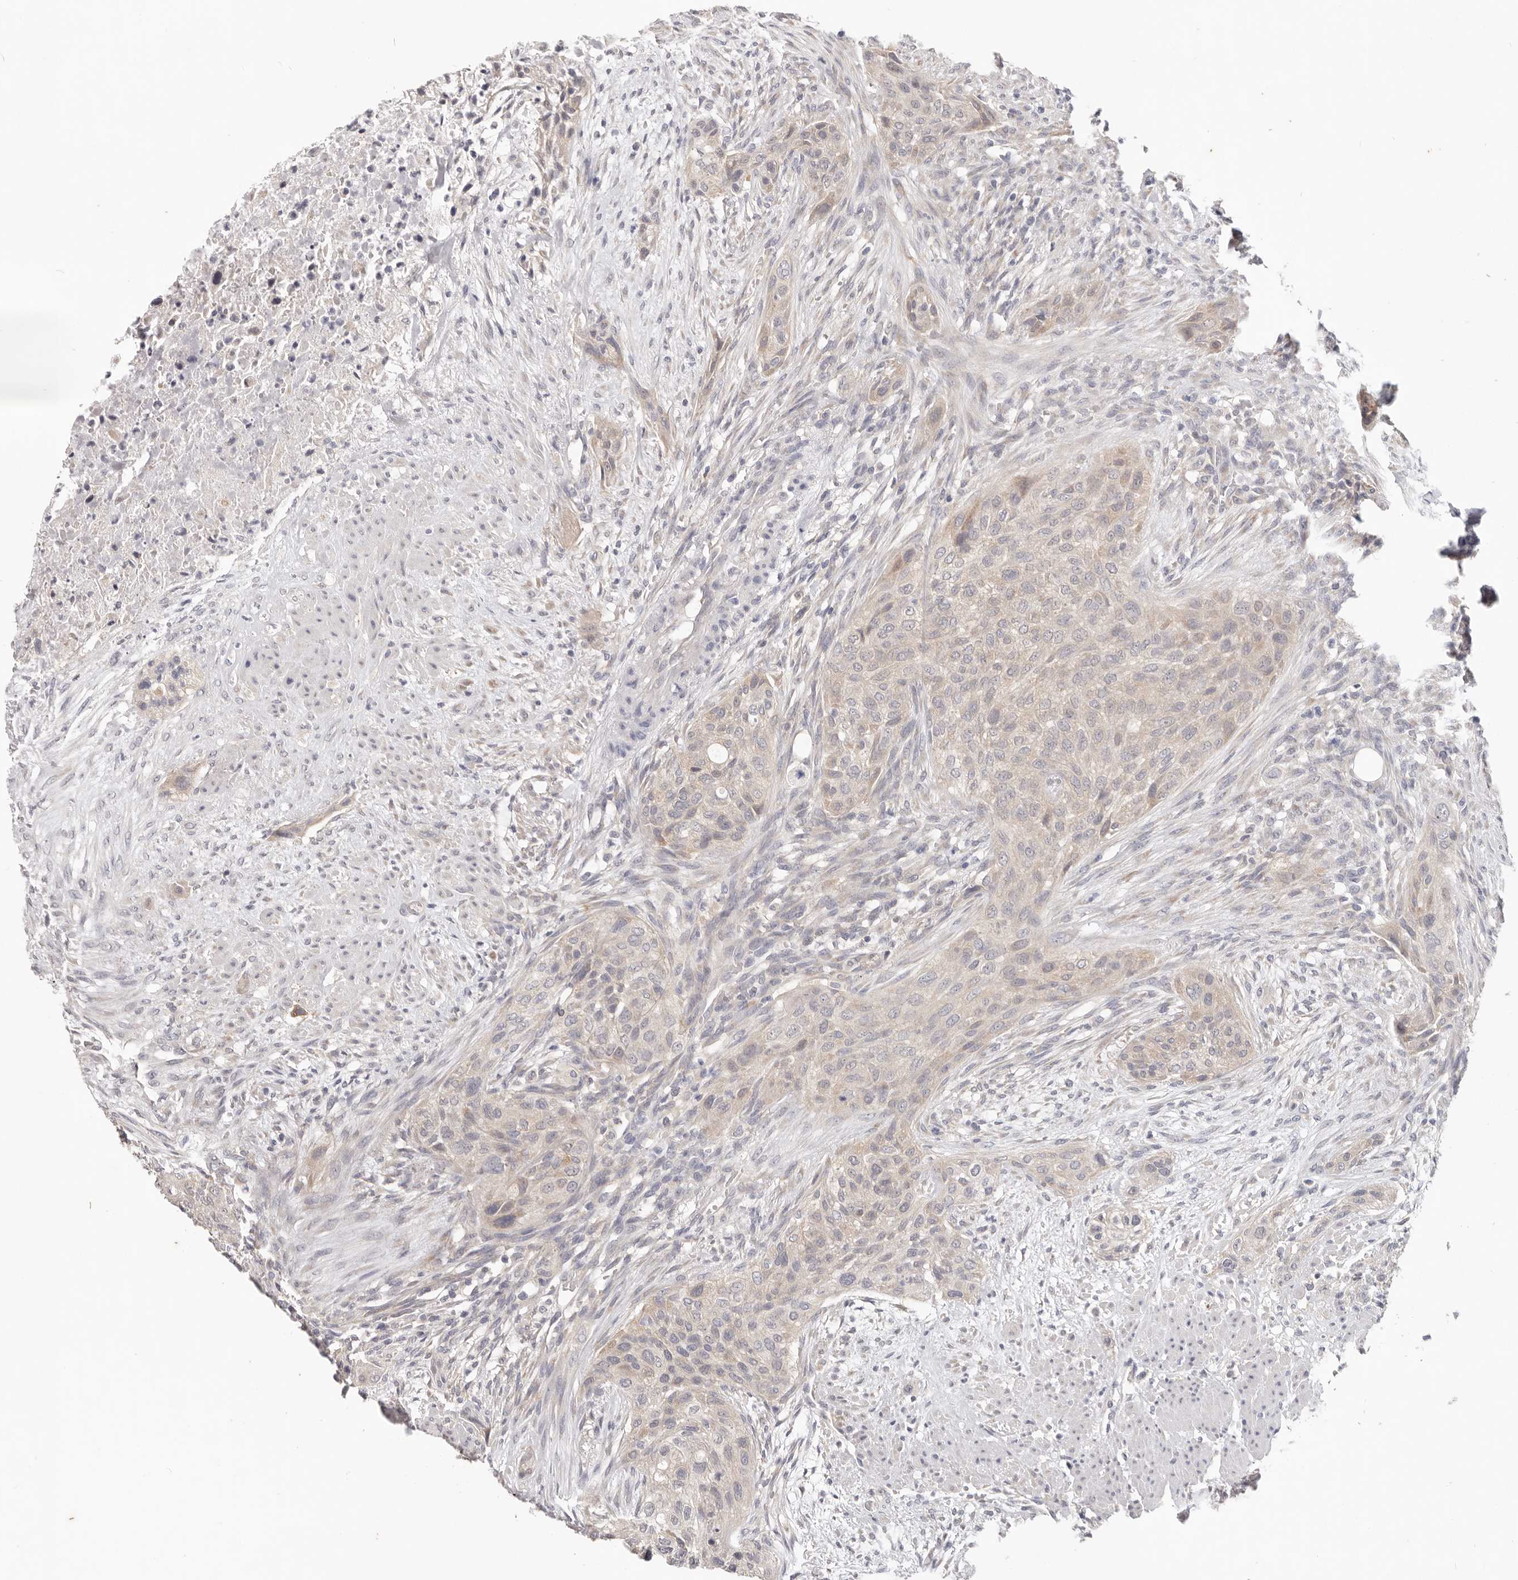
{"staining": {"intensity": "weak", "quantity": "<25%", "location": "cytoplasmic/membranous"}, "tissue": "urothelial cancer", "cell_type": "Tumor cells", "image_type": "cancer", "snomed": [{"axis": "morphology", "description": "Urothelial carcinoma, High grade"}, {"axis": "topography", "description": "Urinary bladder"}], "caption": "Immunohistochemical staining of human high-grade urothelial carcinoma shows no significant expression in tumor cells.", "gene": "WDR77", "patient": {"sex": "male", "age": 35}}